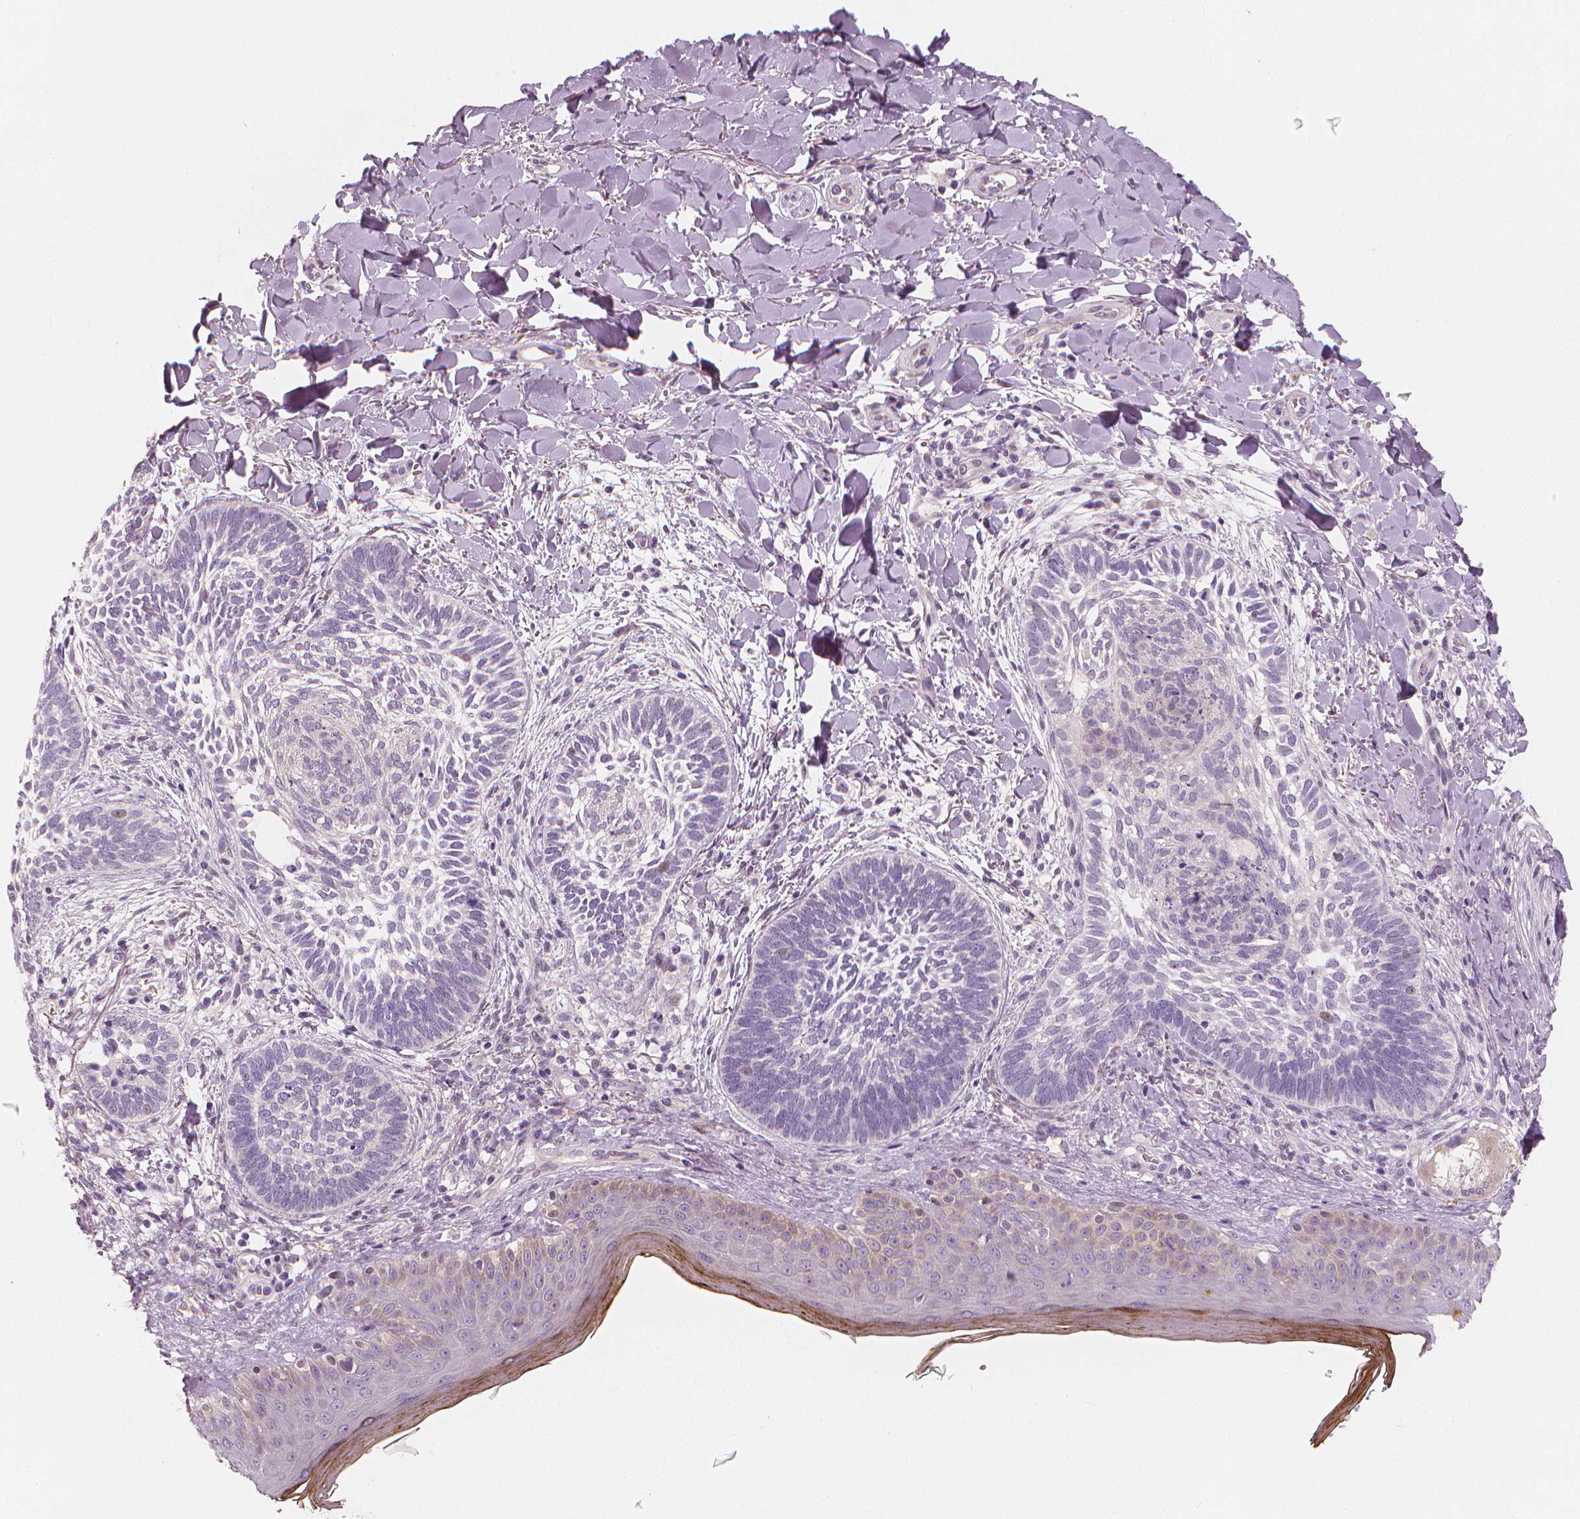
{"staining": {"intensity": "negative", "quantity": "none", "location": "none"}, "tissue": "skin cancer", "cell_type": "Tumor cells", "image_type": "cancer", "snomed": [{"axis": "morphology", "description": "Normal tissue, NOS"}, {"axis": "morphology", "description": "Basal cell carcinoma"}, {"axis": "topography", "description": "Skin"}], "caption": "Protein analysis of basal cell carcinoma (skin) displays no significant expression in tumor cells.", "gene": "RNASE7", "patient": {"sex": "male", "age": 46}}